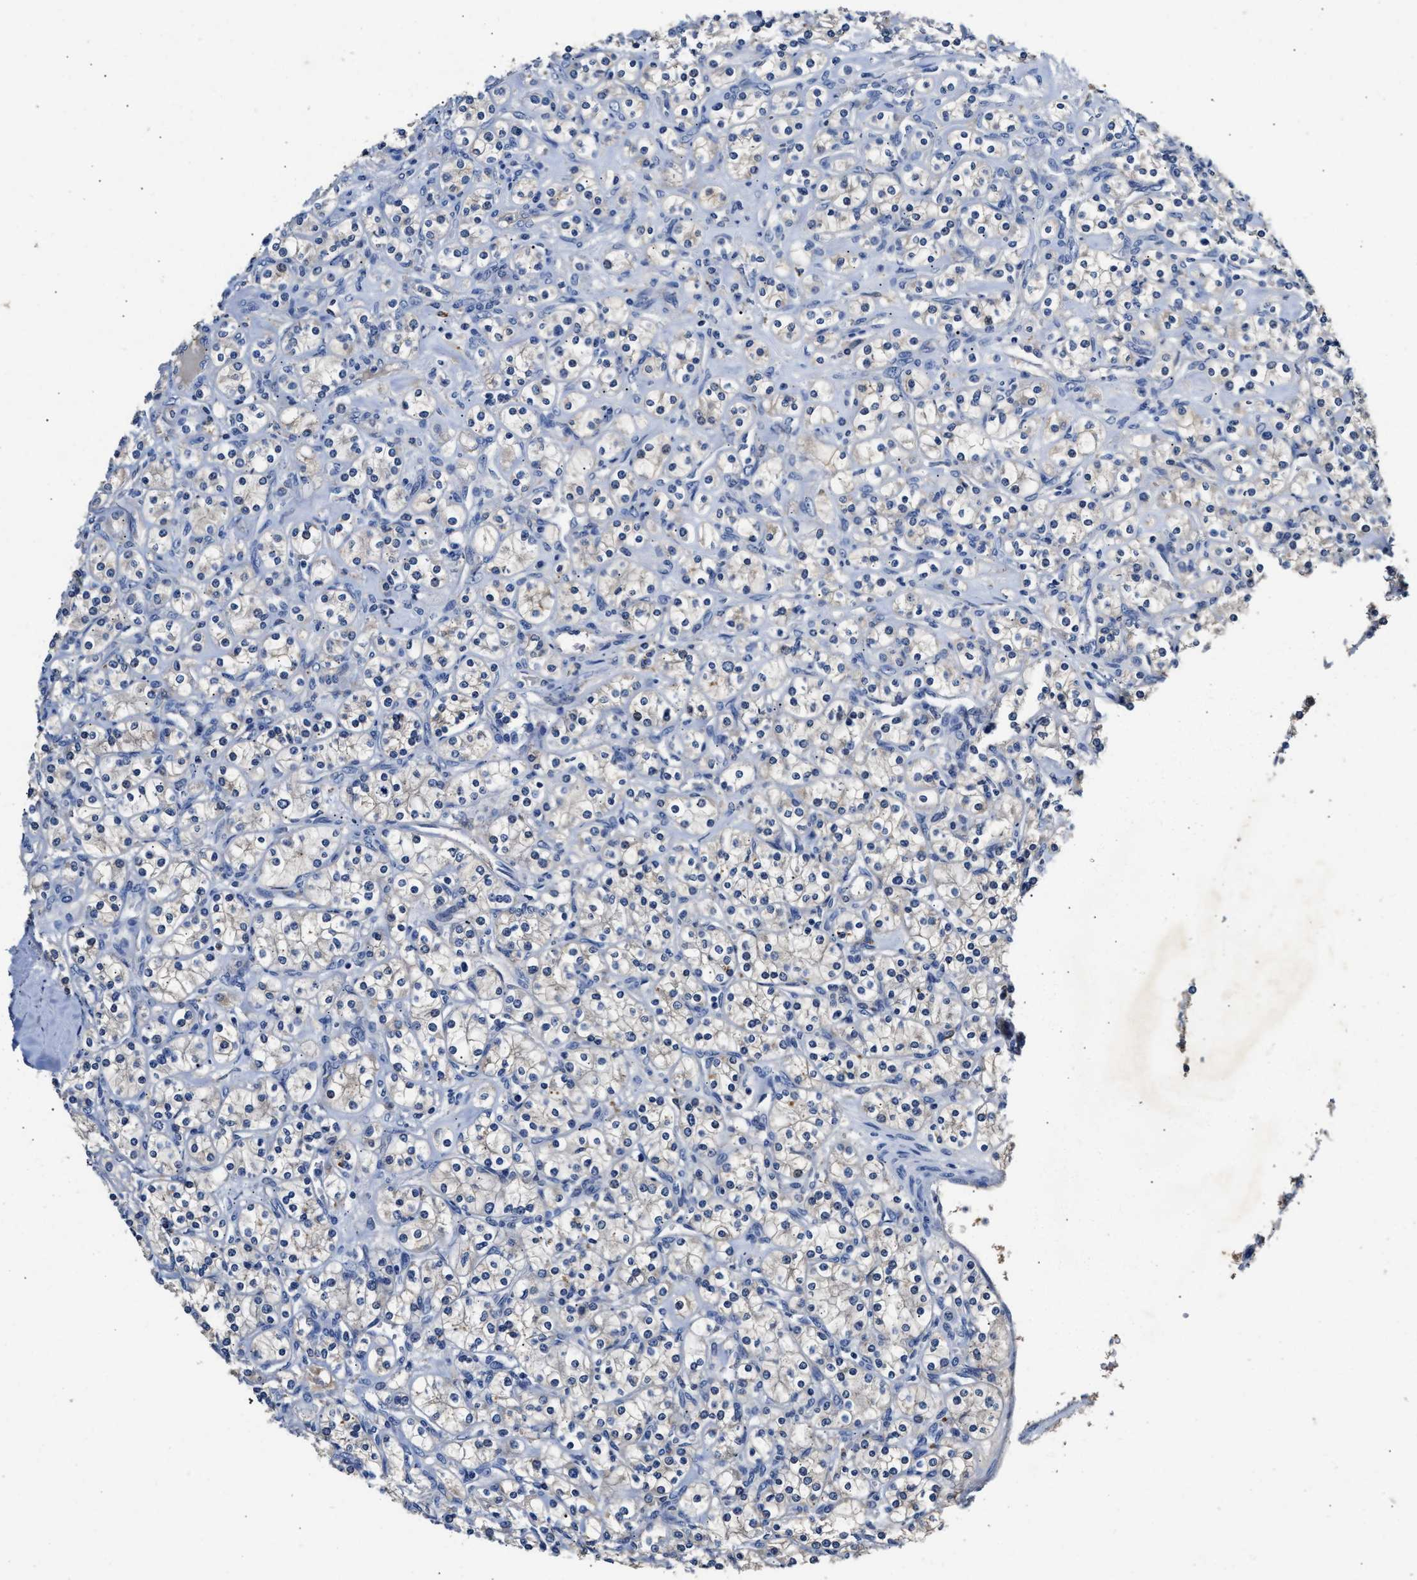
{"staining": {"intensity": "negative", "quantity": "none", "location": "none"}, "tissue": "renal cancer", "cell_type": "Tumor cells", "image_type": "cancer", "snomed": [{"axis": "morphology", "description": "Adenocarcinoma, NOS"}, {"axis": "topography", "description": "Kidney"}], "caption": "Immunohistochemistry (IHC) of renal cancer (adenocarcinoma) displays no staining in tumor cells. (Brightfield microscopy of DAB (3,3'-diaminobenzidine) IHC at high magnification).", "gene": "SLCO2B1", "patient": {"sex": "male", "age": 77}}